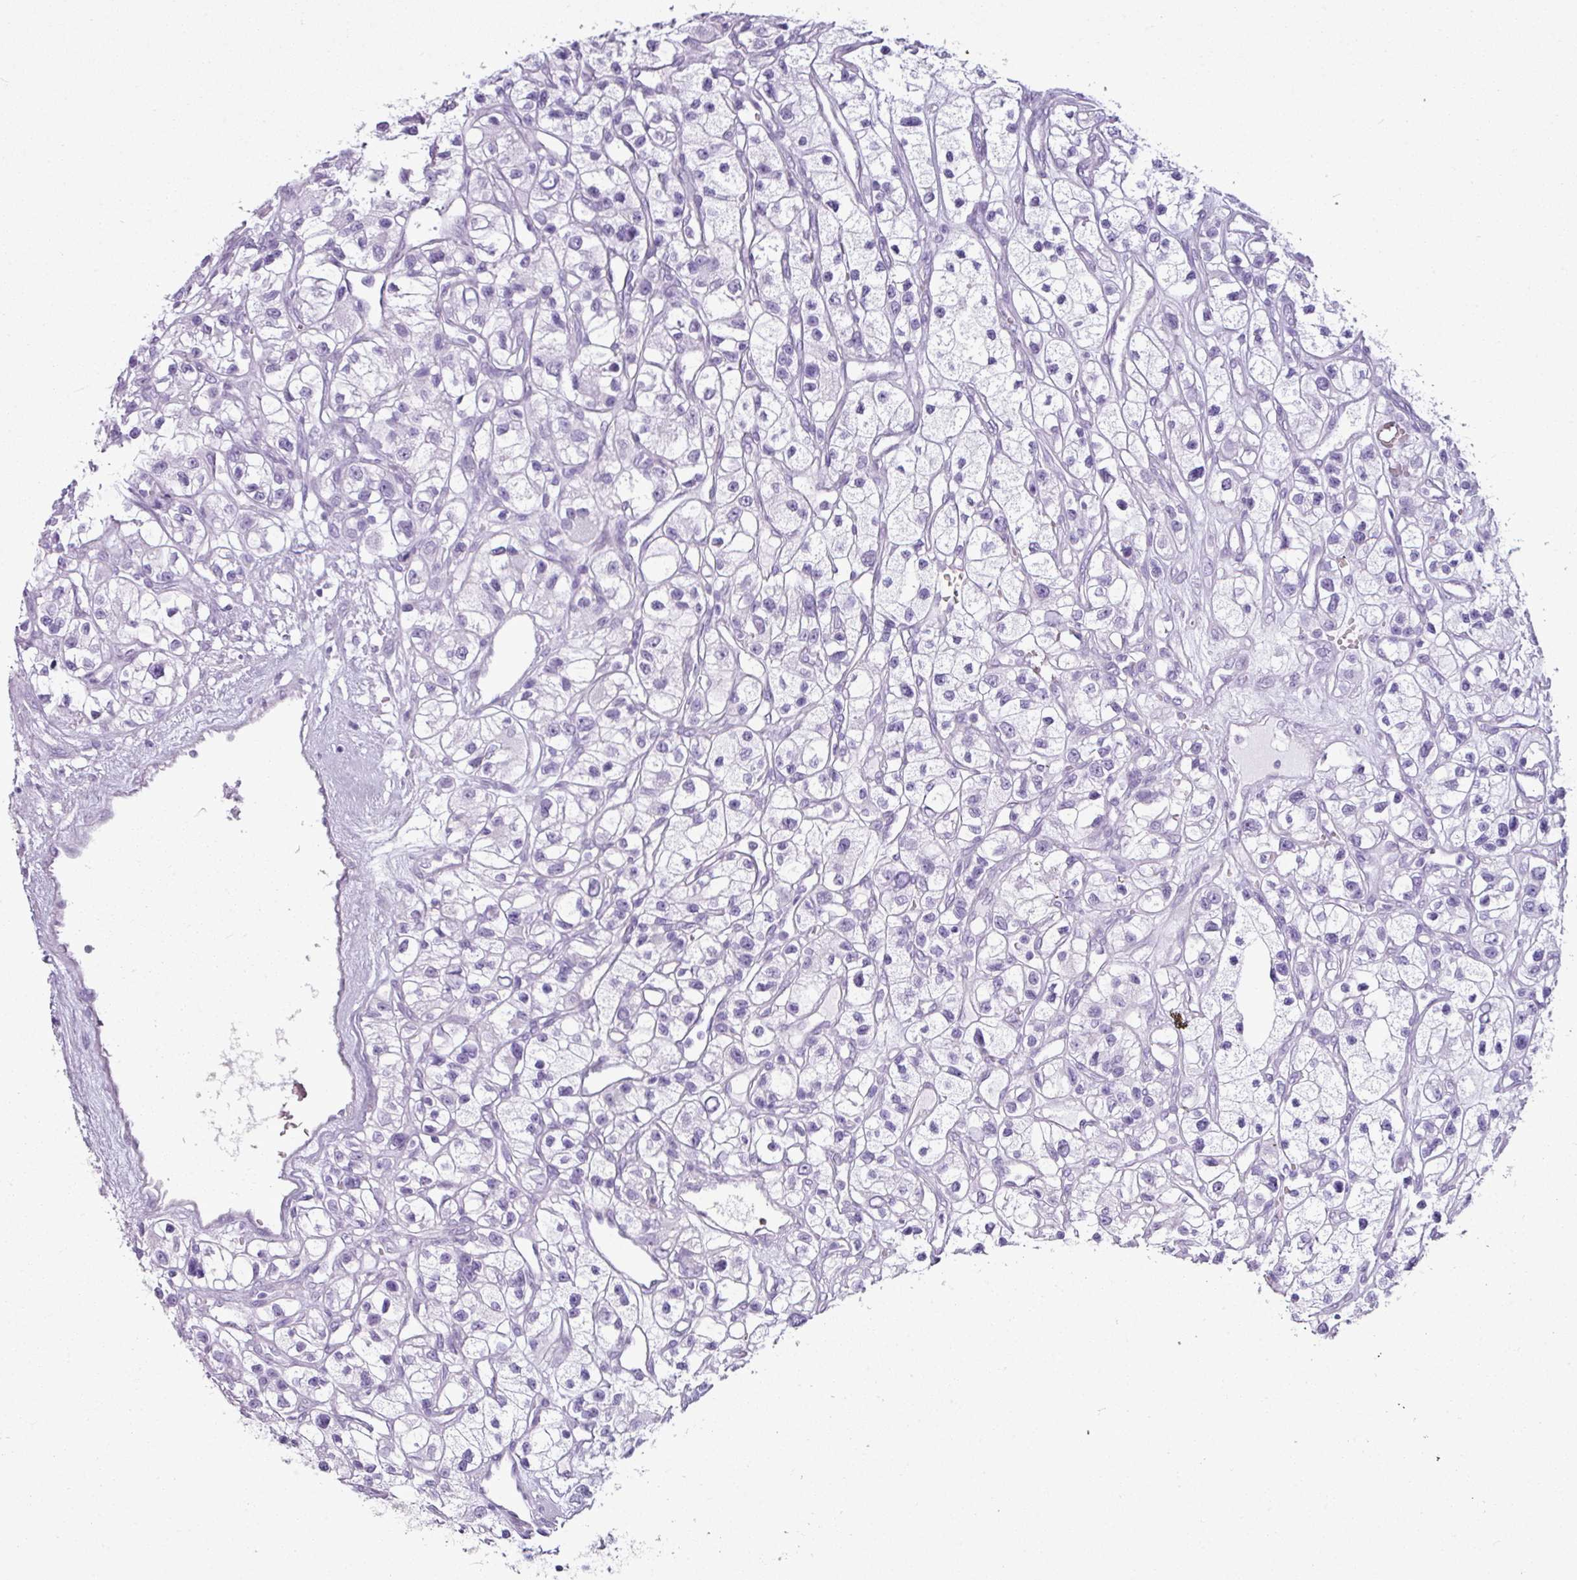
{"staining": {"intensity": "negative", "quantity": "none", "location": "none"}, "tissue": "renal cancer", "cell_type": "Tumor cells", "image_type": "cancer", "snomed": [{"axis": "morphology", "description": "Adenocarcinoma, NOS"}, {"axis": "topography", "description": "Kidney"}], "caption": "DAB immunohistochemical staining of renal cancer (adenocarcinoma) reveals no significant staining in tumor cells.", "gene": "AMY1B", "patient": {"sex": "female", "age": 57}}